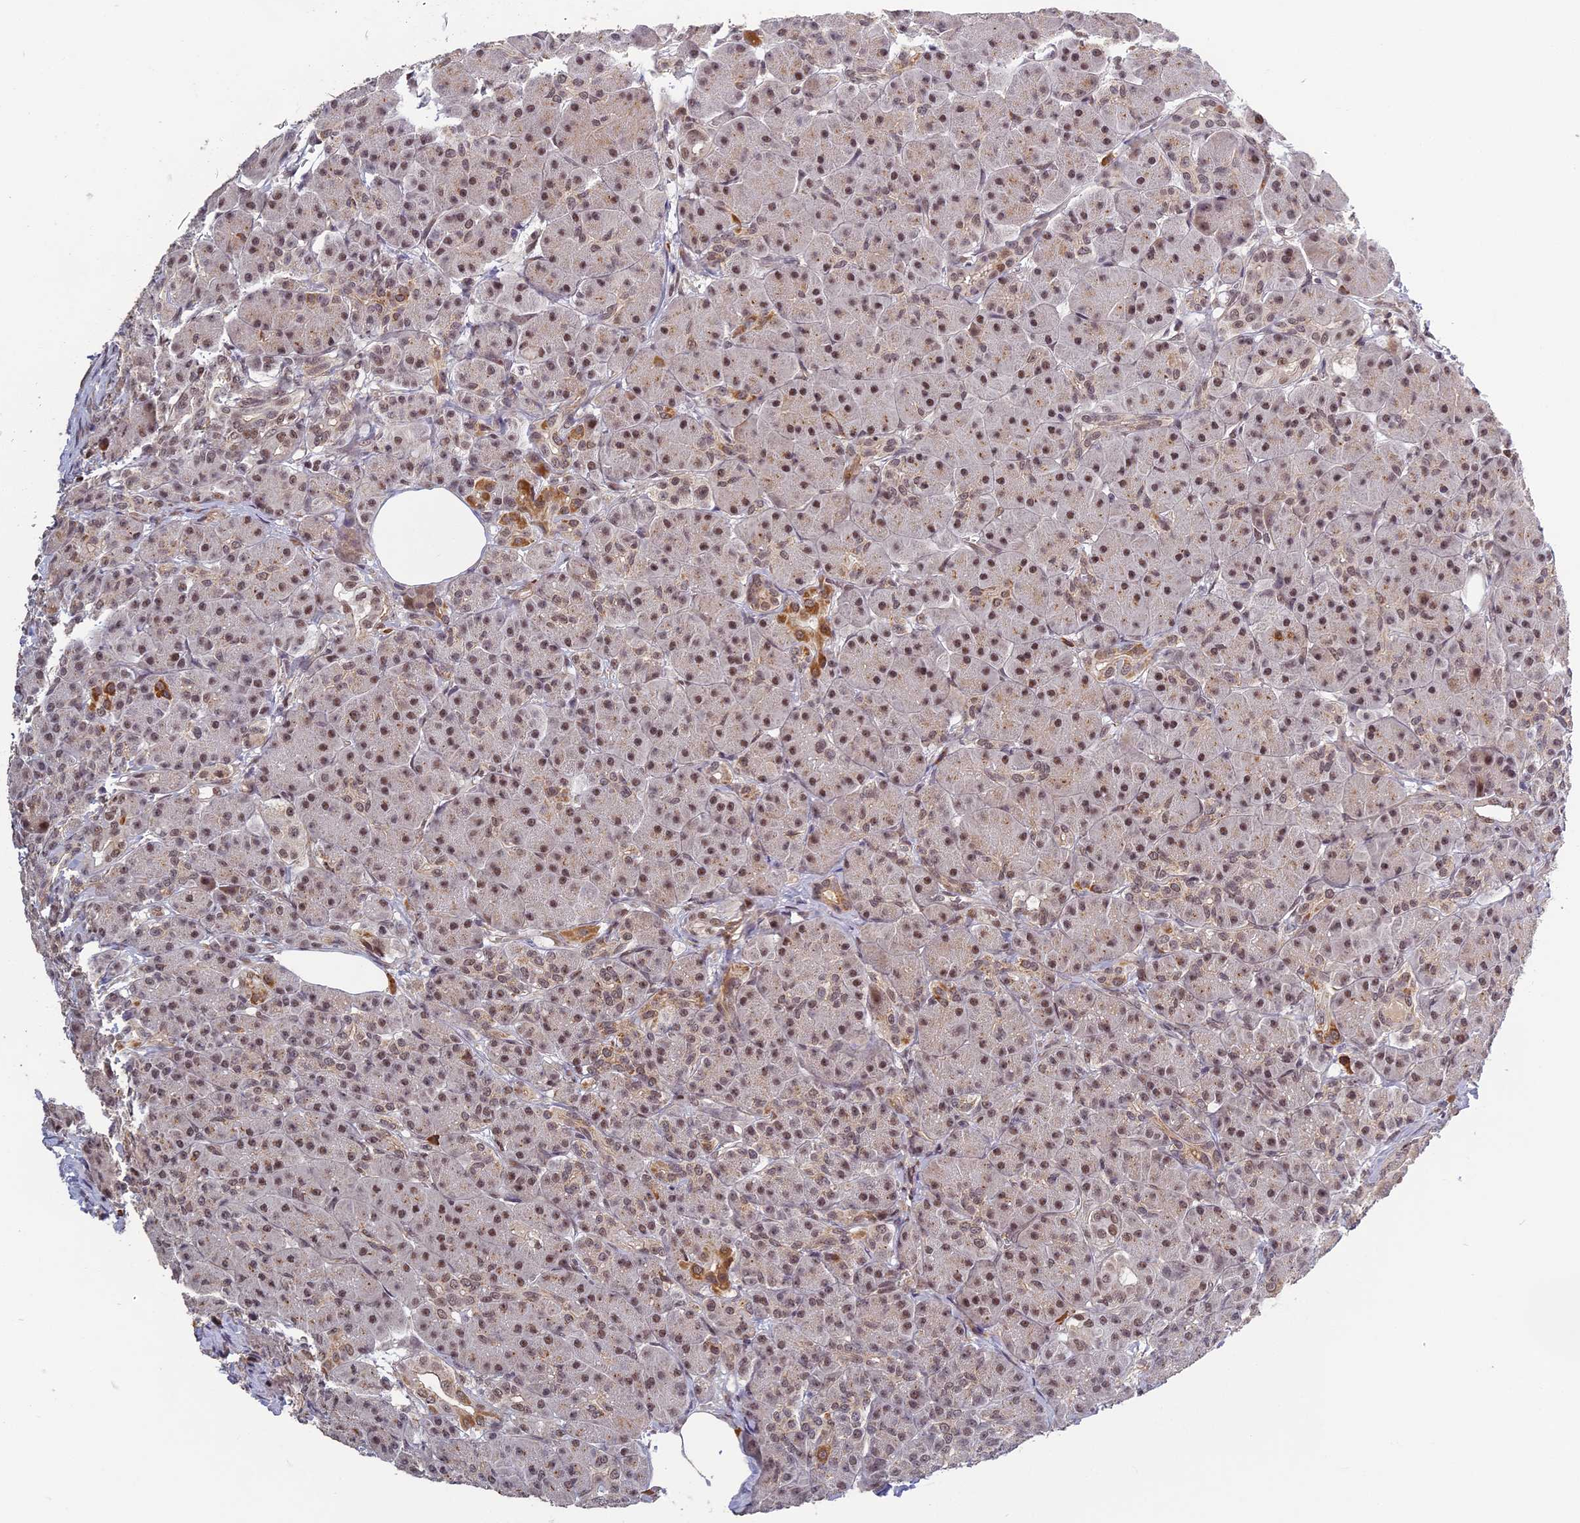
{"staining": {"intensity": "moderate", "quantity": ">75%", "location": "cytoplasmic/membranous,nuclear"}, "tissue": "pancreas", "cell_type": "Exocrine glandular cells", "image_type": "normal", "snomed": [{"axis": "morphology", "description": "Normal tissue, NOS"}, {"axis": "topography", "description": "Pancreas"}], "caption": "Normal pancreas demonstrates moderate cytoplasmic/membranous,nuclear expression in about >75% of exocrine glandular cells.", "gene": "MORF4L1", "patient": {"sex": "male", "age": 63}}